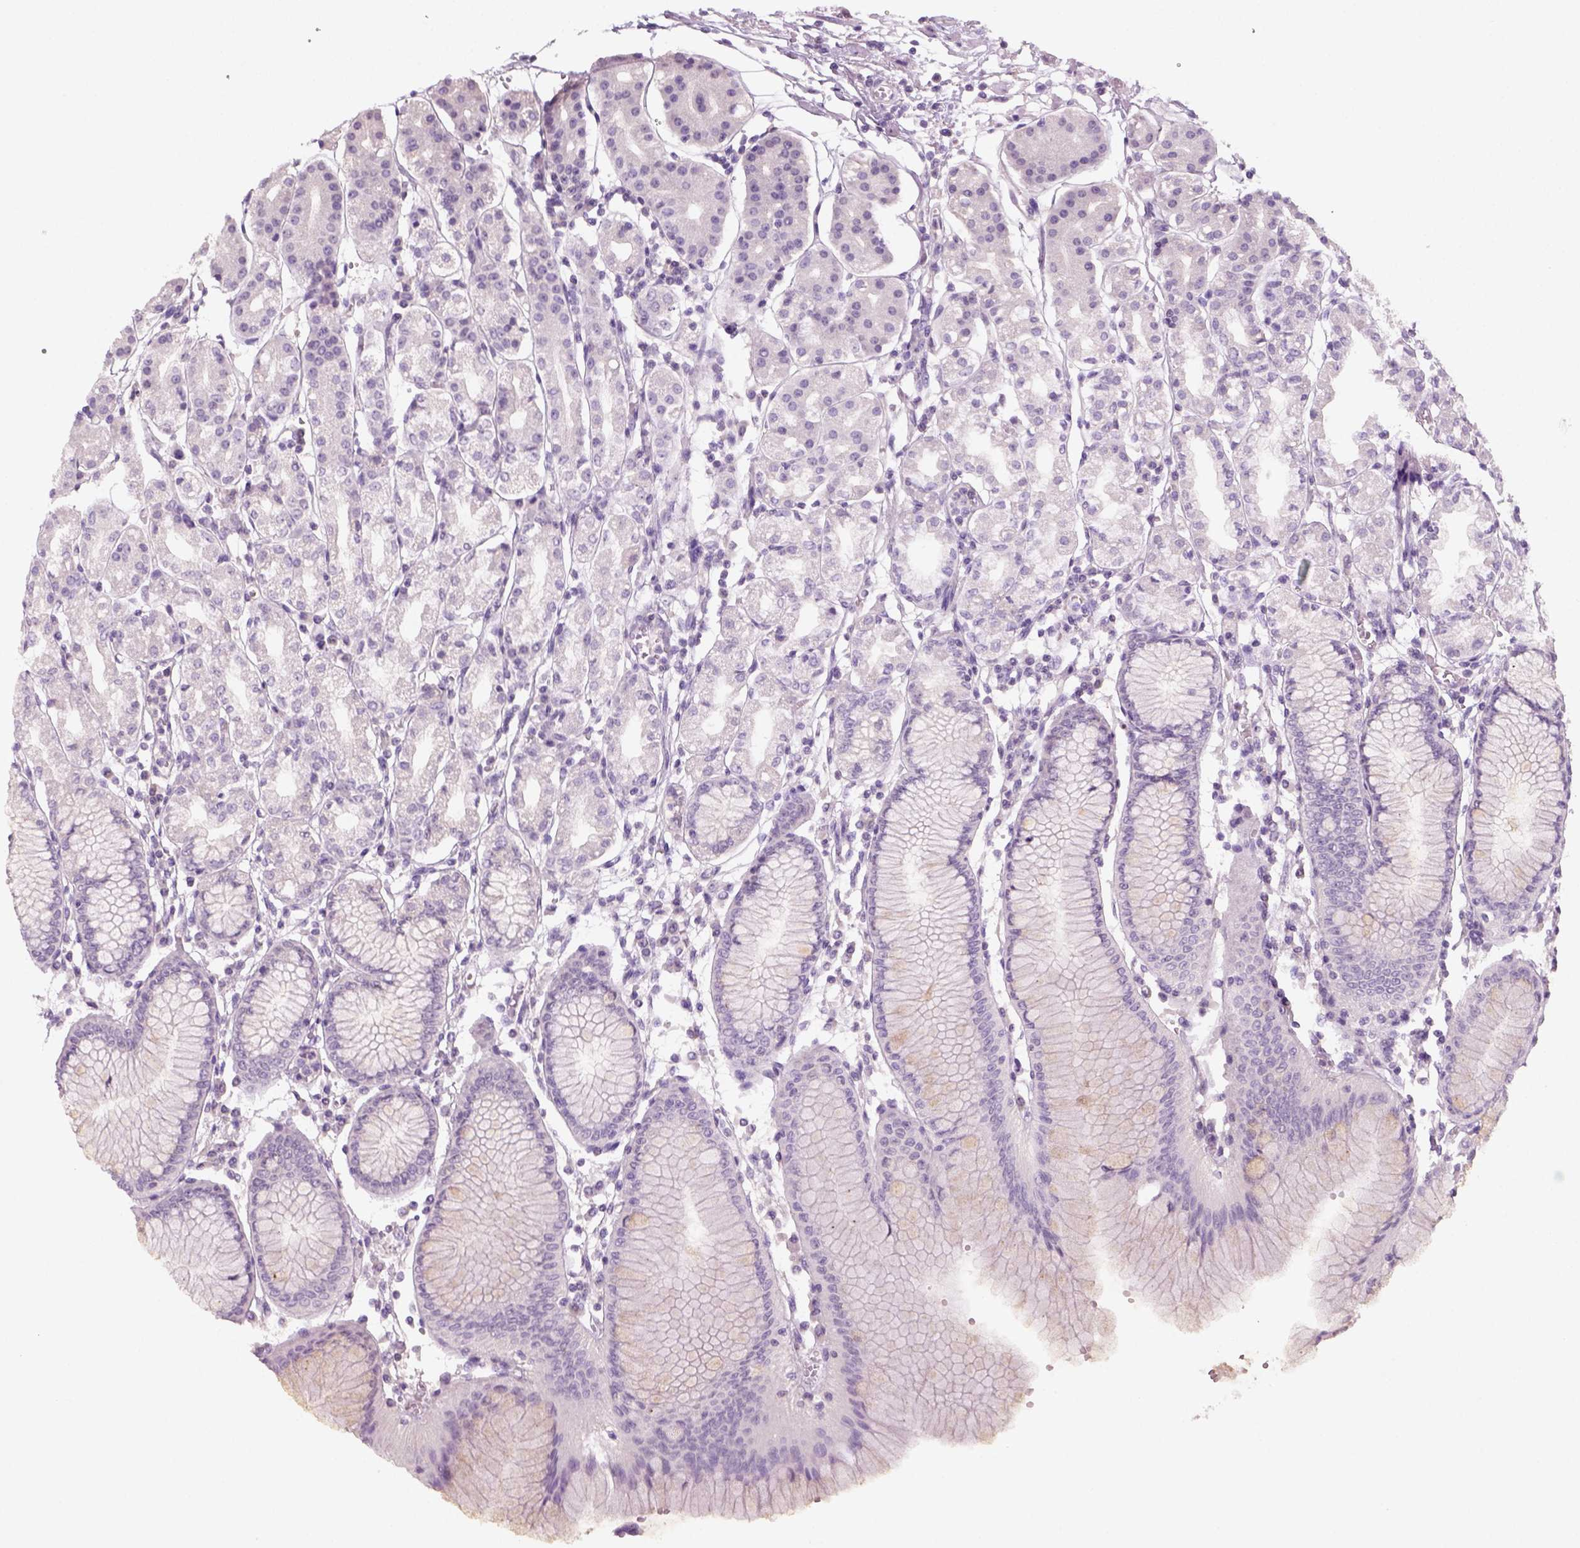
{"staining": {"intensity": "negative", "quantity": "none", "location": "none"}, "tissue": "stomach", "cell_type": "Glandular cells", "image_type": "normal", "snomed": [{"axis": "morphology", "description": "Normal tissue, NOS"}, {"axis": "topography", "description": "Skeletal muscle"}, {"axis": "topography", "description": "Stomach"}], "caption": "Stomach was stained to show a protein in brown. There is no significant expression in glandular cells. Nuclei are stained in blue.", "gene": "KRT25", "patient": {"sex": "female", "age": 57}}